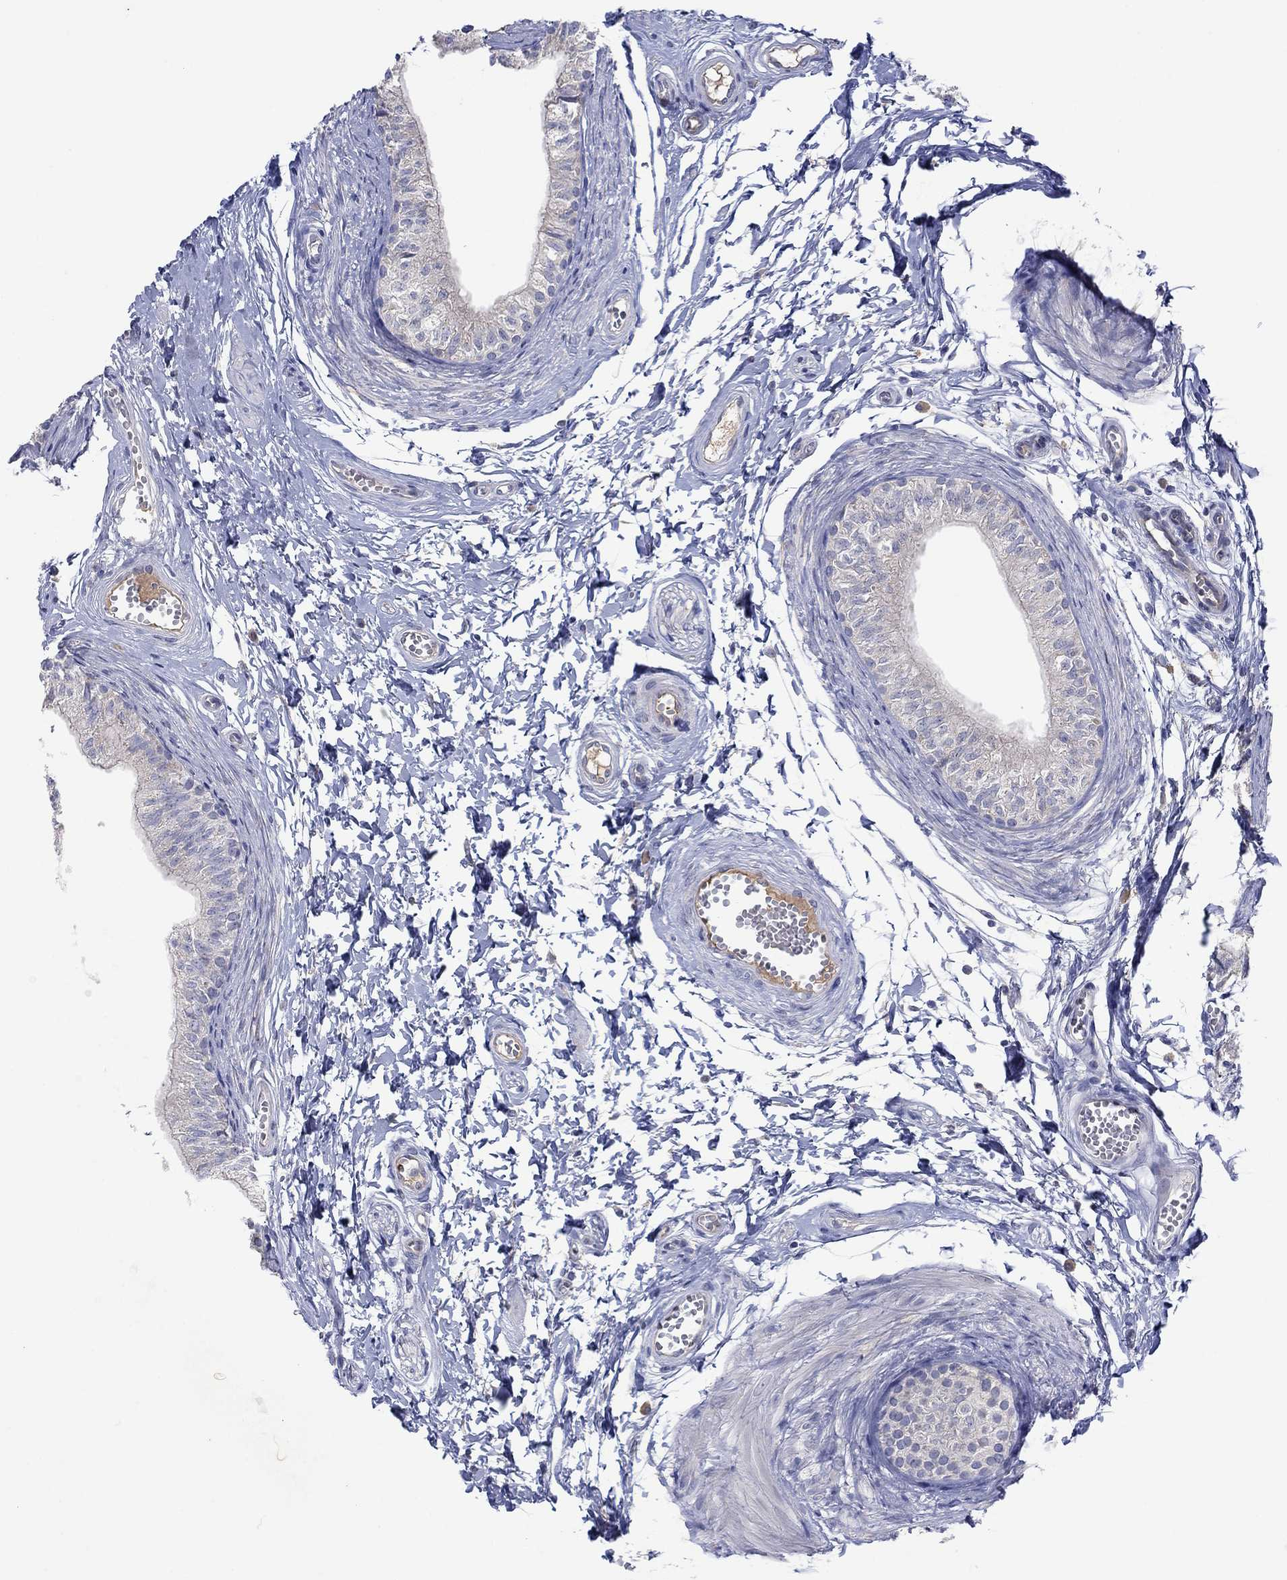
{"staining": {"intensity": "negative", "quantity": "none", "location": "none"}, "tissue": "epididymis", "cell_type": "Glandular cells", "image_type": "normal", "snomed": [{"axis": "morphology", "description": "Normal tissue, NOS"}, {"axis": "topography", "description": "Epididymis"}], "caption": "Immunohistochemistry of normal human epididymis exhibits no expression in glandular cells. Brightfield microscopy of IHC stained with DAB (brown) and hematoxylin (blue), captured at high magnification.", "gene": "PLCL2", "patient": {"sex": "male", "age": 22}}